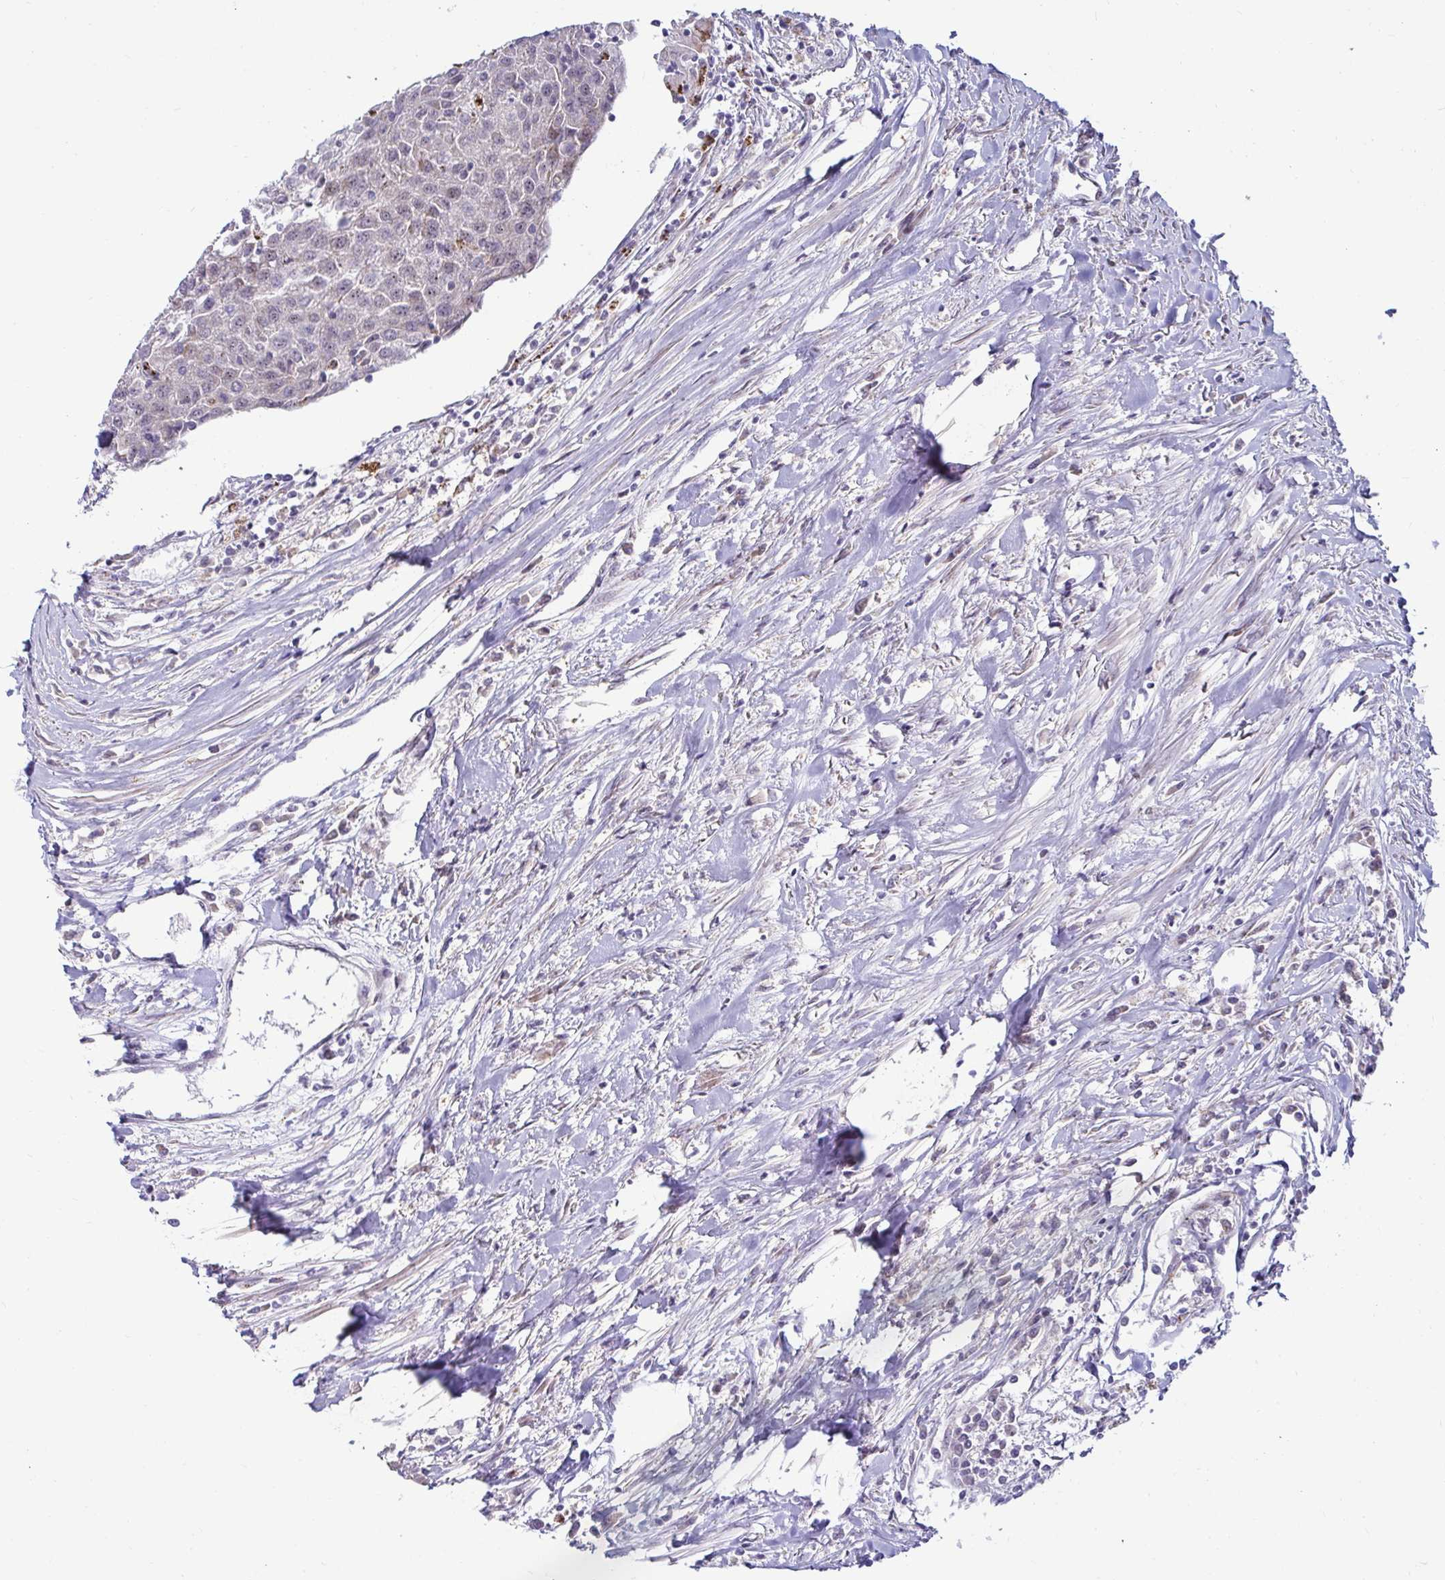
{"staining": {"intensity": "weak", "quantity": "<25%", "location": "nuclear"}, "tissue": "urothelial cancer", "cell_type": "Tumor cells", "image_type": "cancer", "snomed": [{"axis": "morphology", "description": "Urothelial carcinoma, High grade"}, {"axis": "topography", "description": "Urinary bladder"}], "caption": "Protein analysis of urothelial cancer exhibits no significant positivity in tumor cells.", "gene": "DZIP1", "patient": {"sex": "female", "age": 85}}